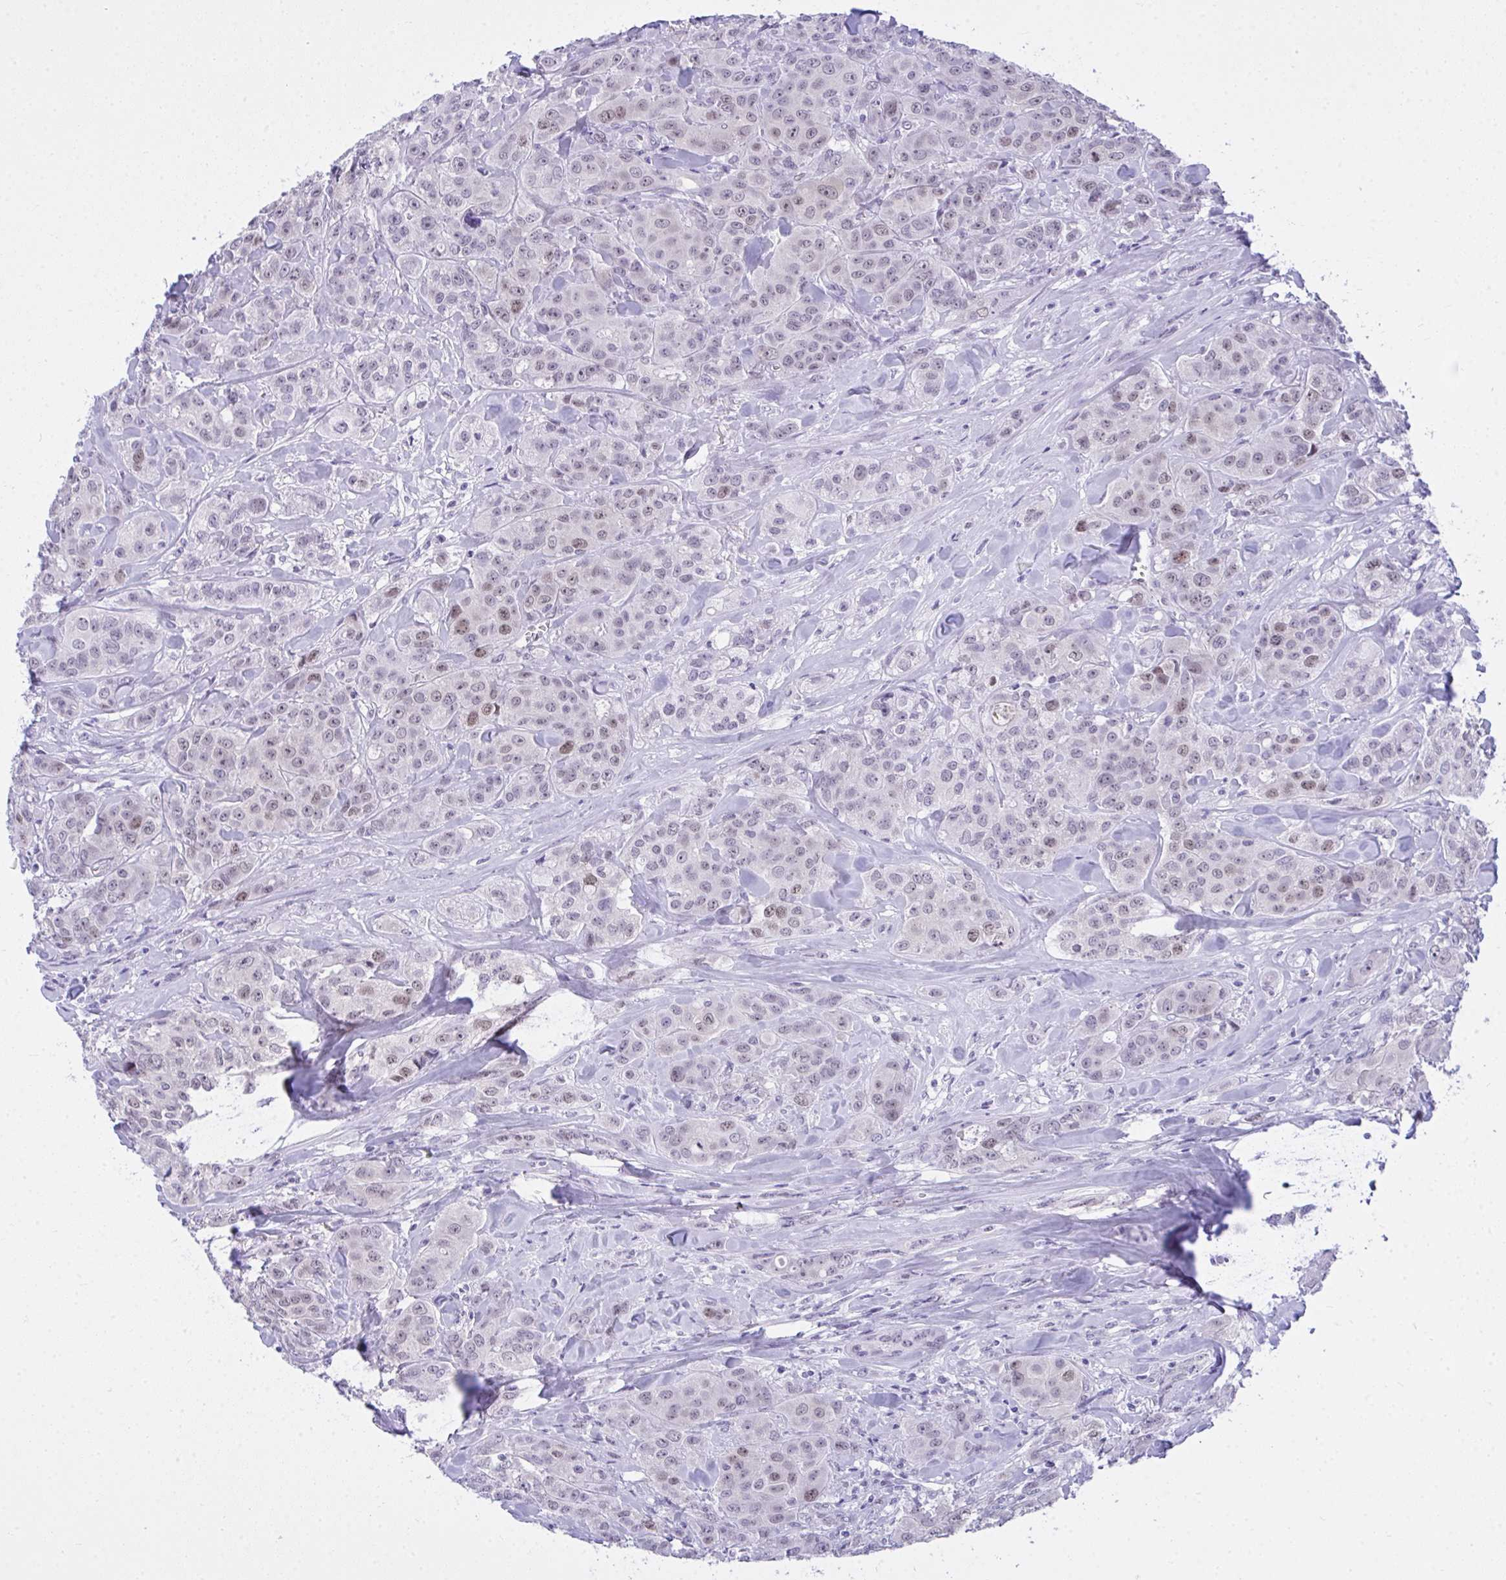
{"staining": {"intensity": "weak", "quantity": "<25%", "location": "nuclear"}, "tissue": "breast cancer", "cell_type": "Tumor cells", "image_type": "cancer", "snomed": [{"axis": "morphology", "description": "Normal tissue, NOS"}, {"axis": "morphology", "description": "Duct carcinoma"}, {"axis": "topography", "description": "Breast"}], "caption": "Breast intraductal carcinoma was stained to show a protein in brown. There is no significant positivity in tumor cells.", "gene": "TEAD4", "patient": {"sex": "female", "age": 43}}